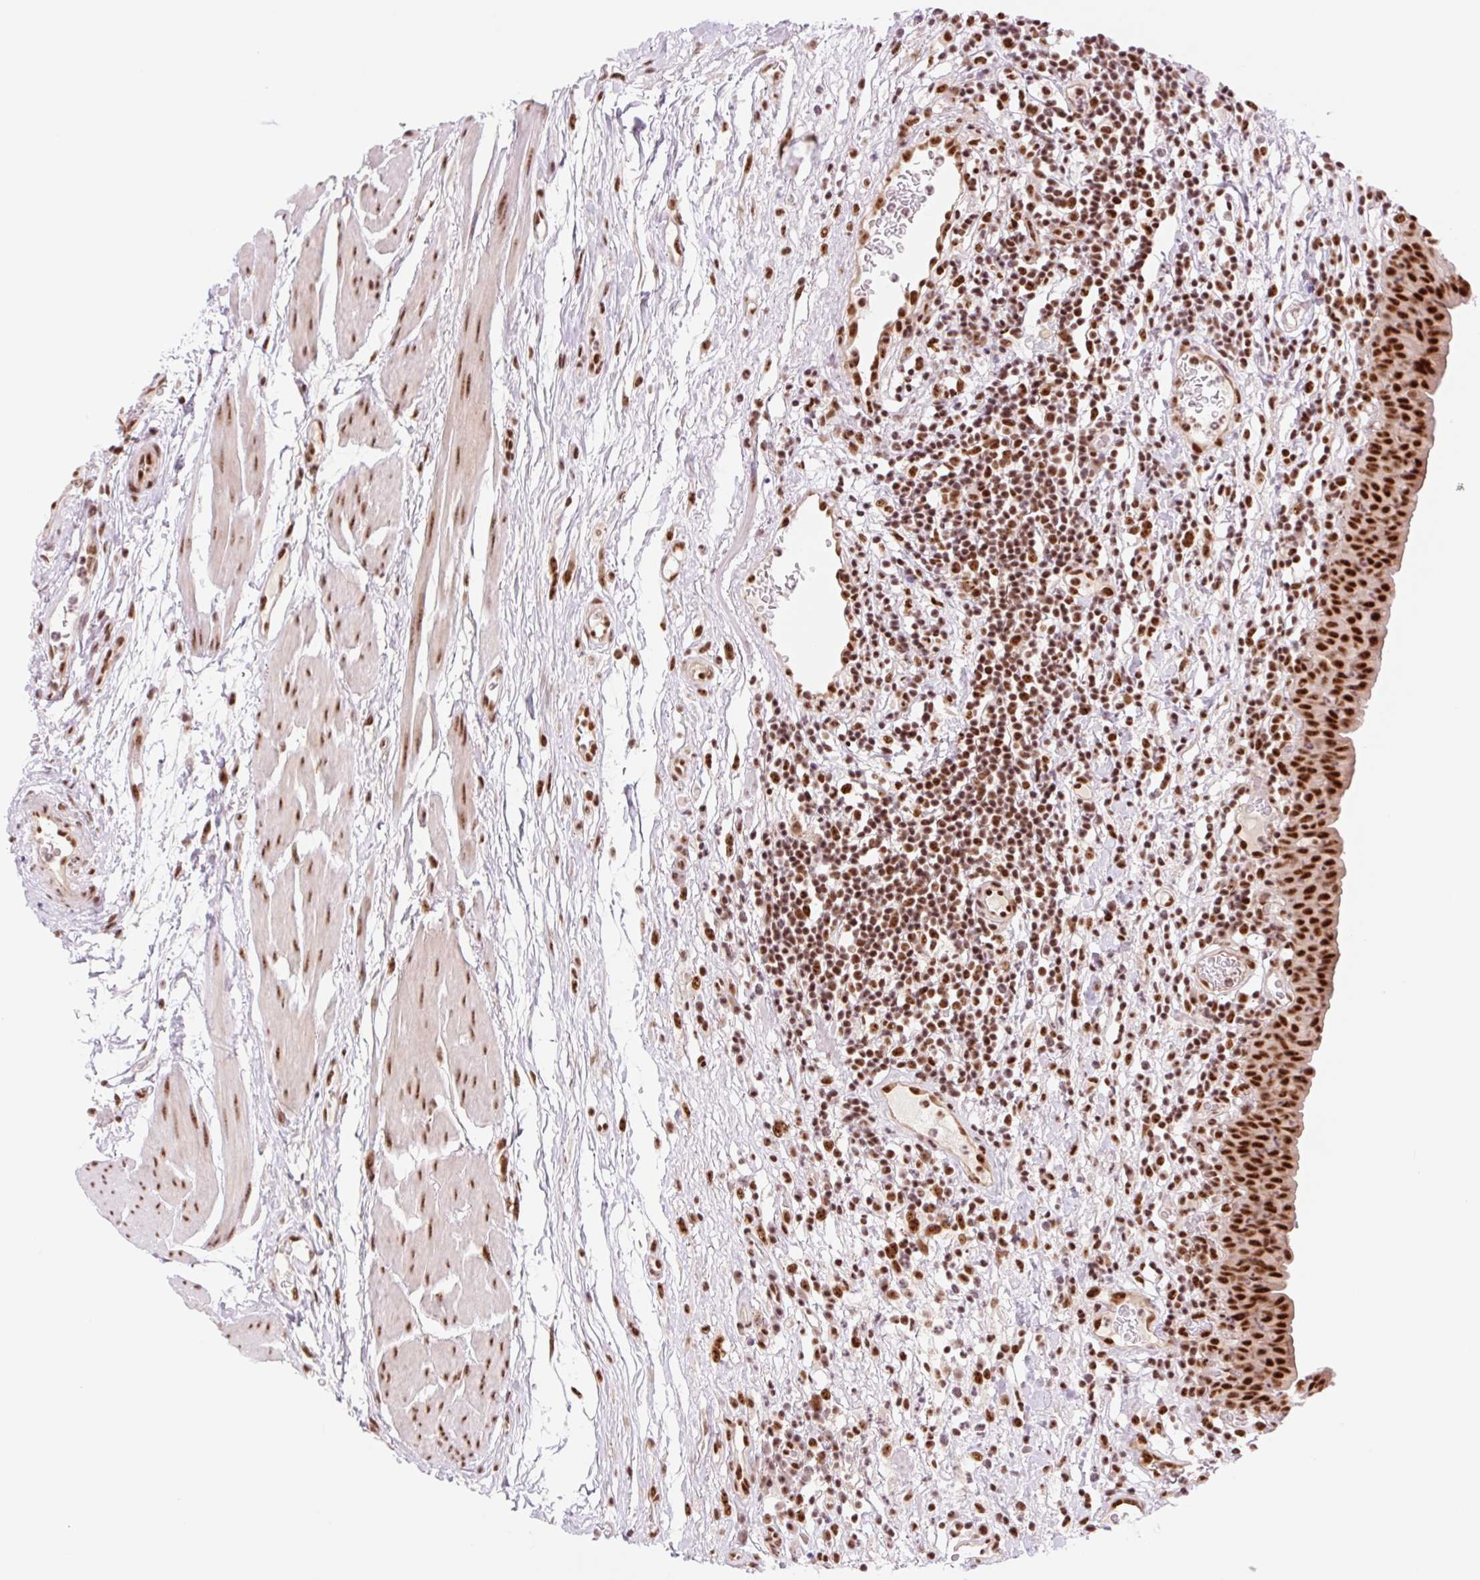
{"staining": {"intensity": "strong", "quantity": ">75%", "location": "nuclear"}, "tissue": "urinary bladder", "cell_type": "Urothelial cells", "image_type": "normal", "snomed": [{"axis": "morphology", "description": "Normal tissue, NOS"}, {"axis": "morphology", "description": "Inflammation, NOS"}, {"axis": "topography", "description": "Urinary bladder"}], "caption": "This photomicrograph displays benign urinary bladder stained with IHC to label a protein in brown. The nuclear of urothelial cells show strong positivity for the protein. Nuclei are counter-stained blue.", "gene": "PRDM11", "patient": {"sex": "male", "age": 57}}